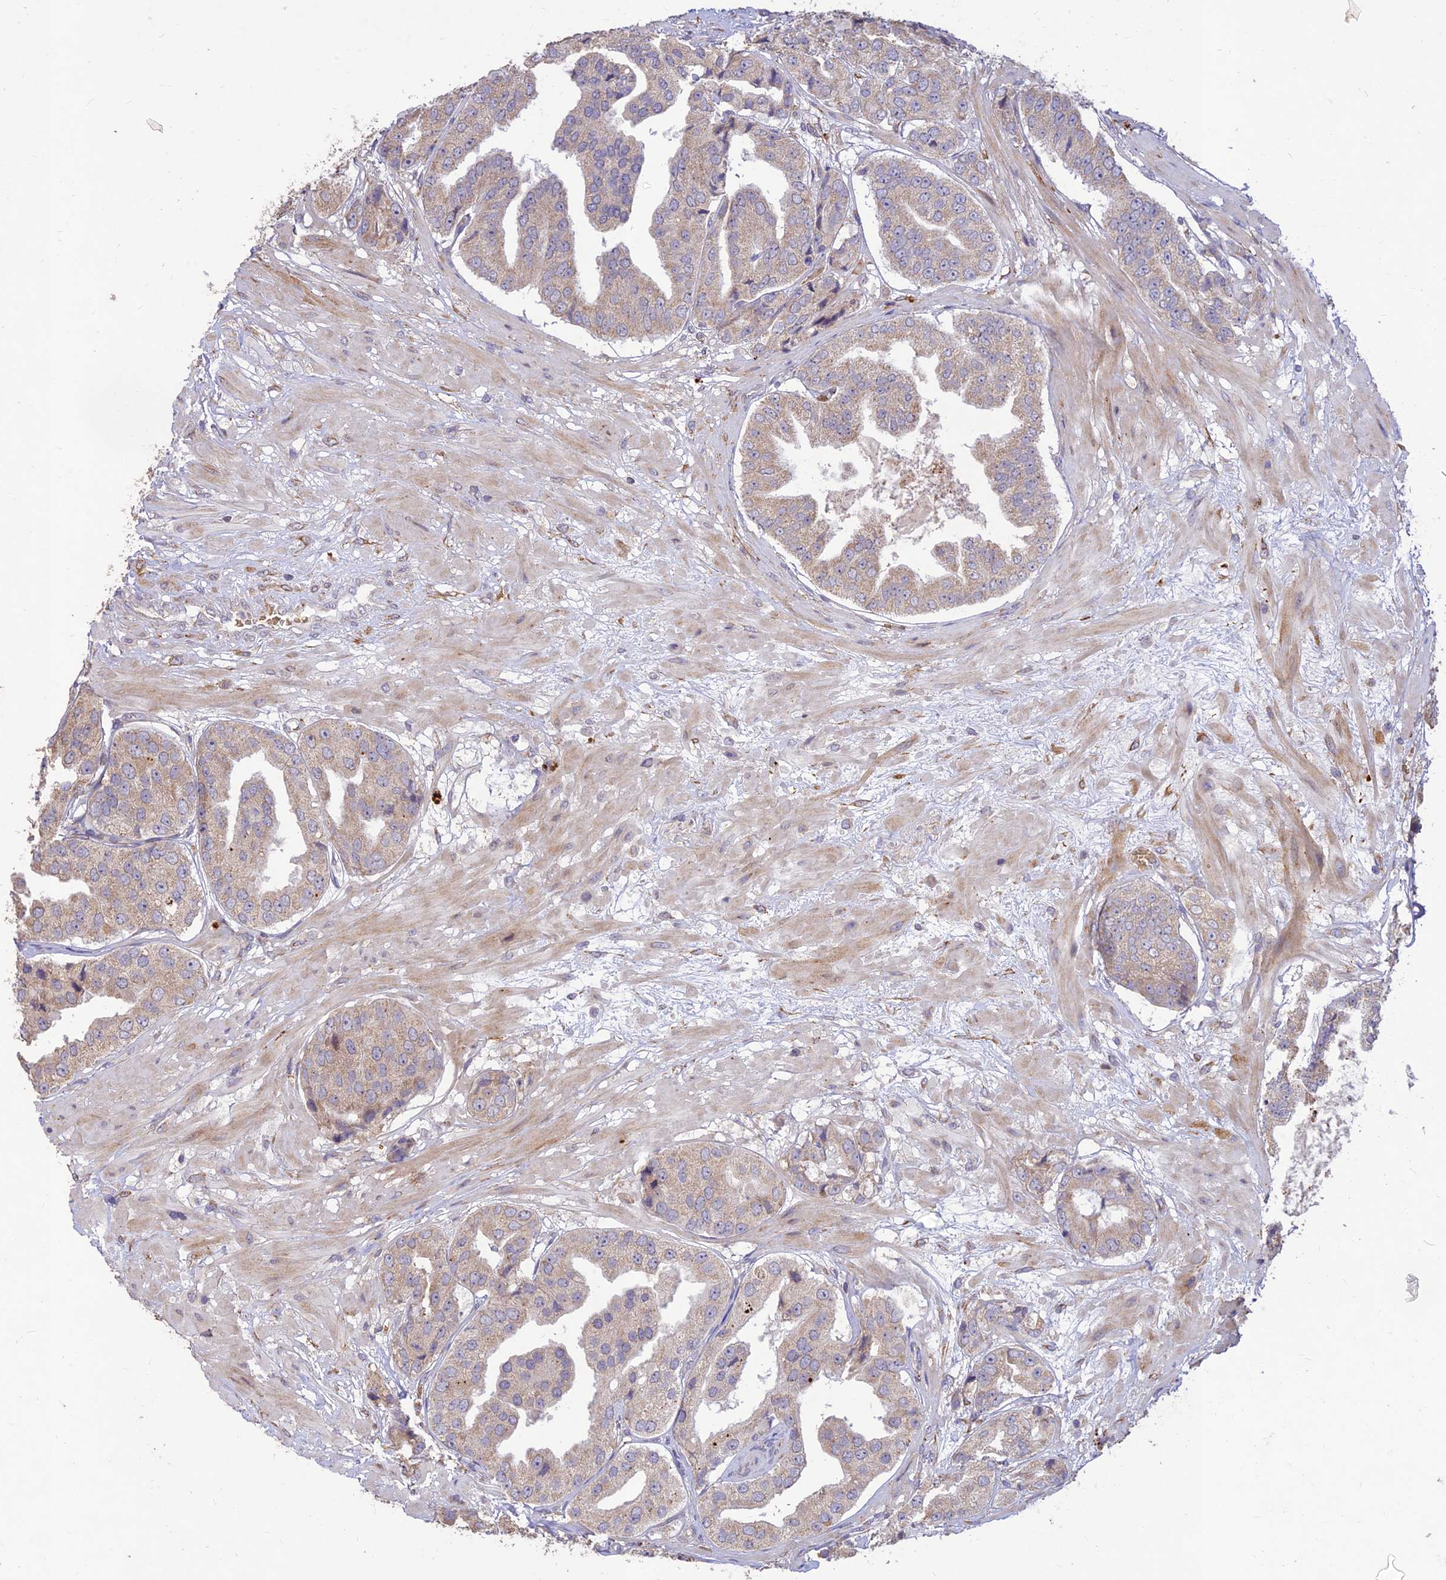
{"staining": {"intensity": "weak", "quantity": "25%-75%", "location": "cytoplasmic/membranous"}, "tissue": "prostate cancer", "cell_type": "Tumor cells", "image_type": "cancer", "snomed": [{"axis": "morphology", "description": "Adenocarcinoma, High grade"}, {"axis": "topography", "description": "Prostate"}], "caption": "Protein expression analysis of prostate cancer (high-grade adenocarcinoma) shows weak cytoplasmic/membranous staining in approximately 25%-75% of tumor cells.", "gene": "PPP1R11", "patient": {"sex": "male", "age": 63}}